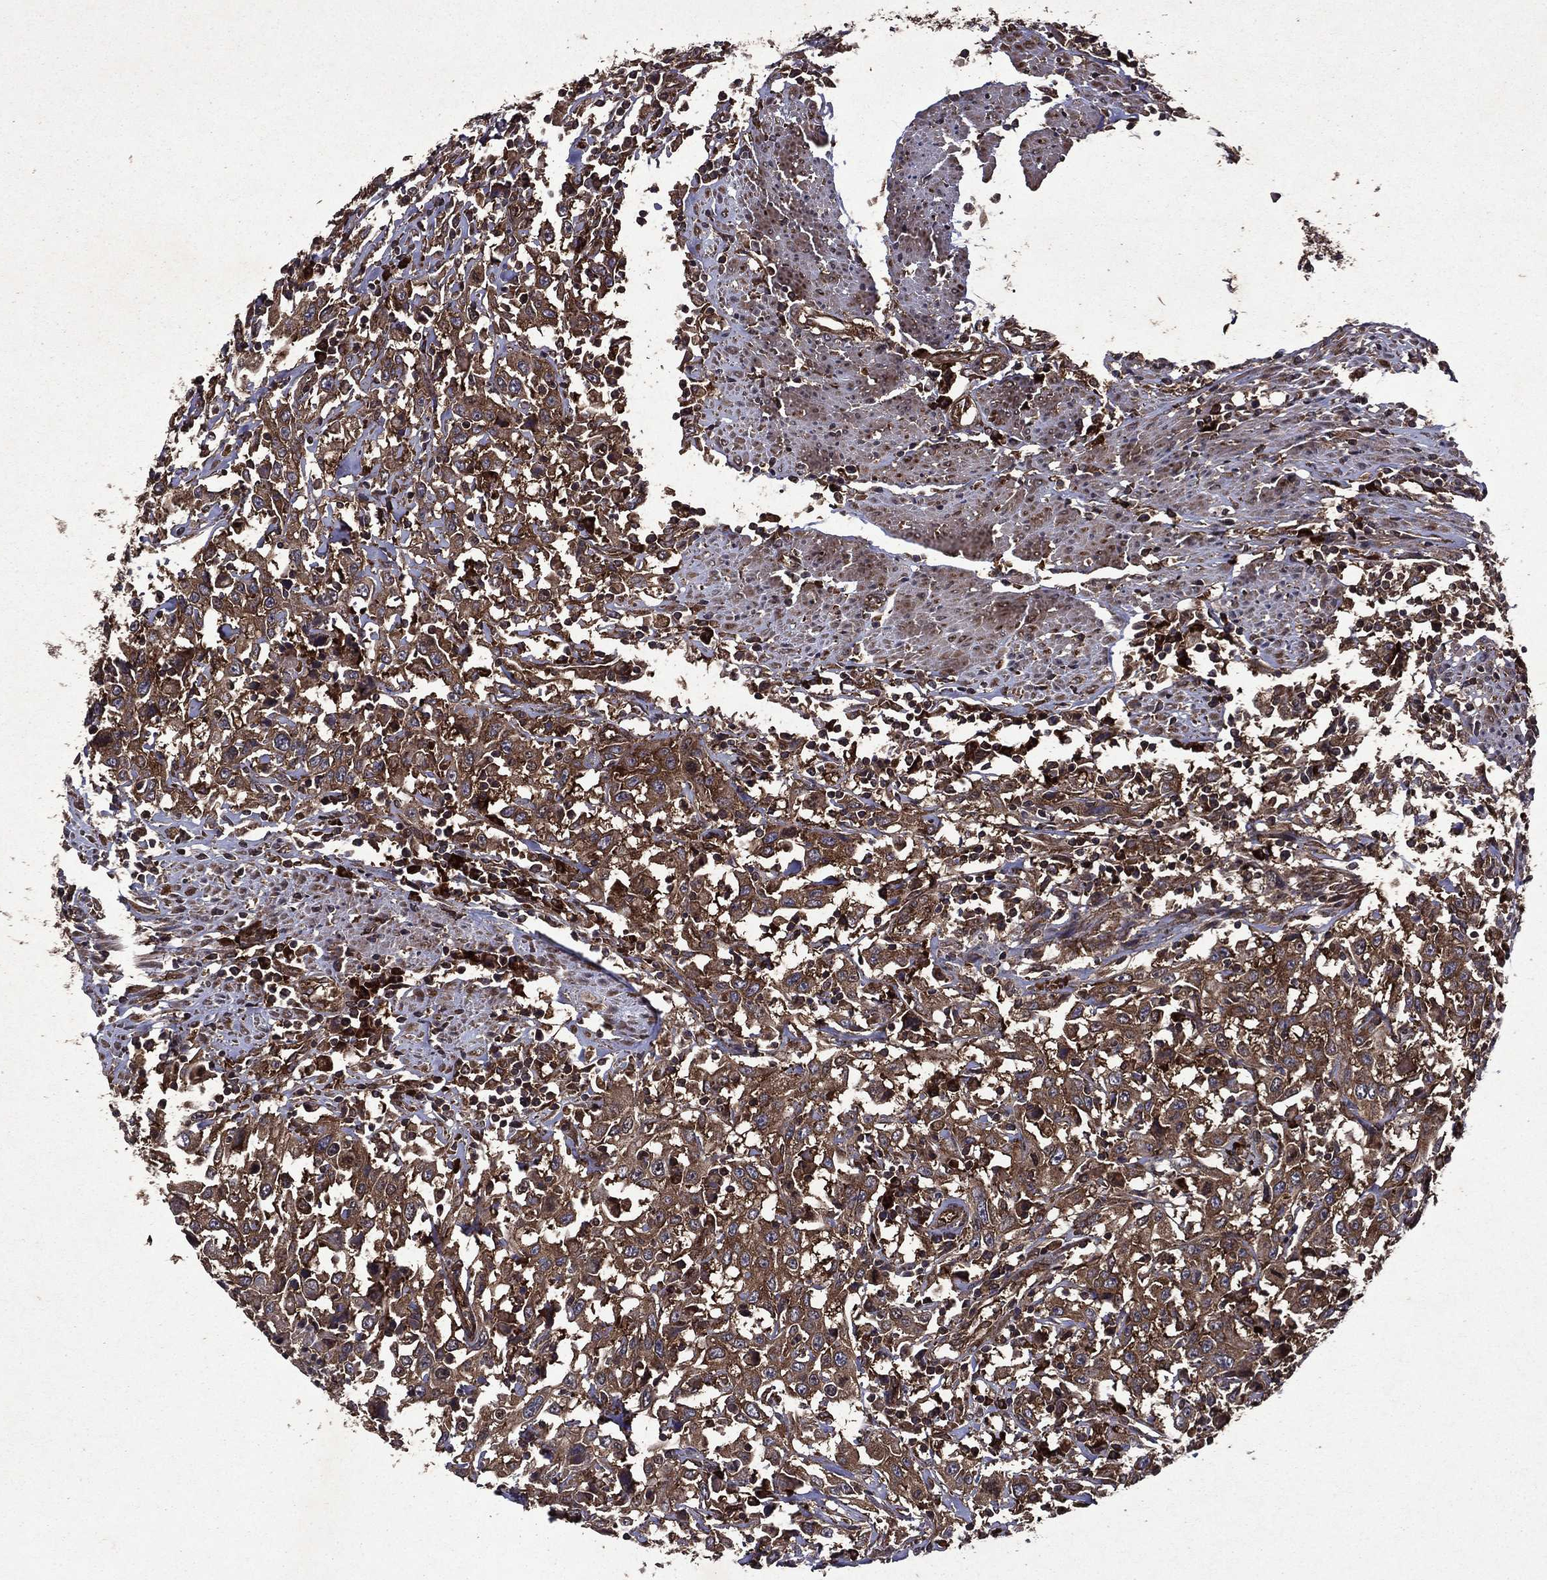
{"staining": {"intensity": "moderate", "quantity": ">75%", "location": "cytoplasmic/membranous"}, "tissue": "urothelial cancer", "cell_type": "Tumor cells", "image_type": "cancer", "snomed": [{"axis": "morphology", "description": "Urothelial carcinoma, High grade"}, {"axis": "topography", "description": "Urinary bladder"}], "caption": "Urothelial cancer was stained to show a protein in brown. There is medium levels of moderate cytoplasmic/membranous staining in approximately >75% of tumor cells.", "gene": "EIF2B4", "patient": {"sex": "male", "age": 61}}